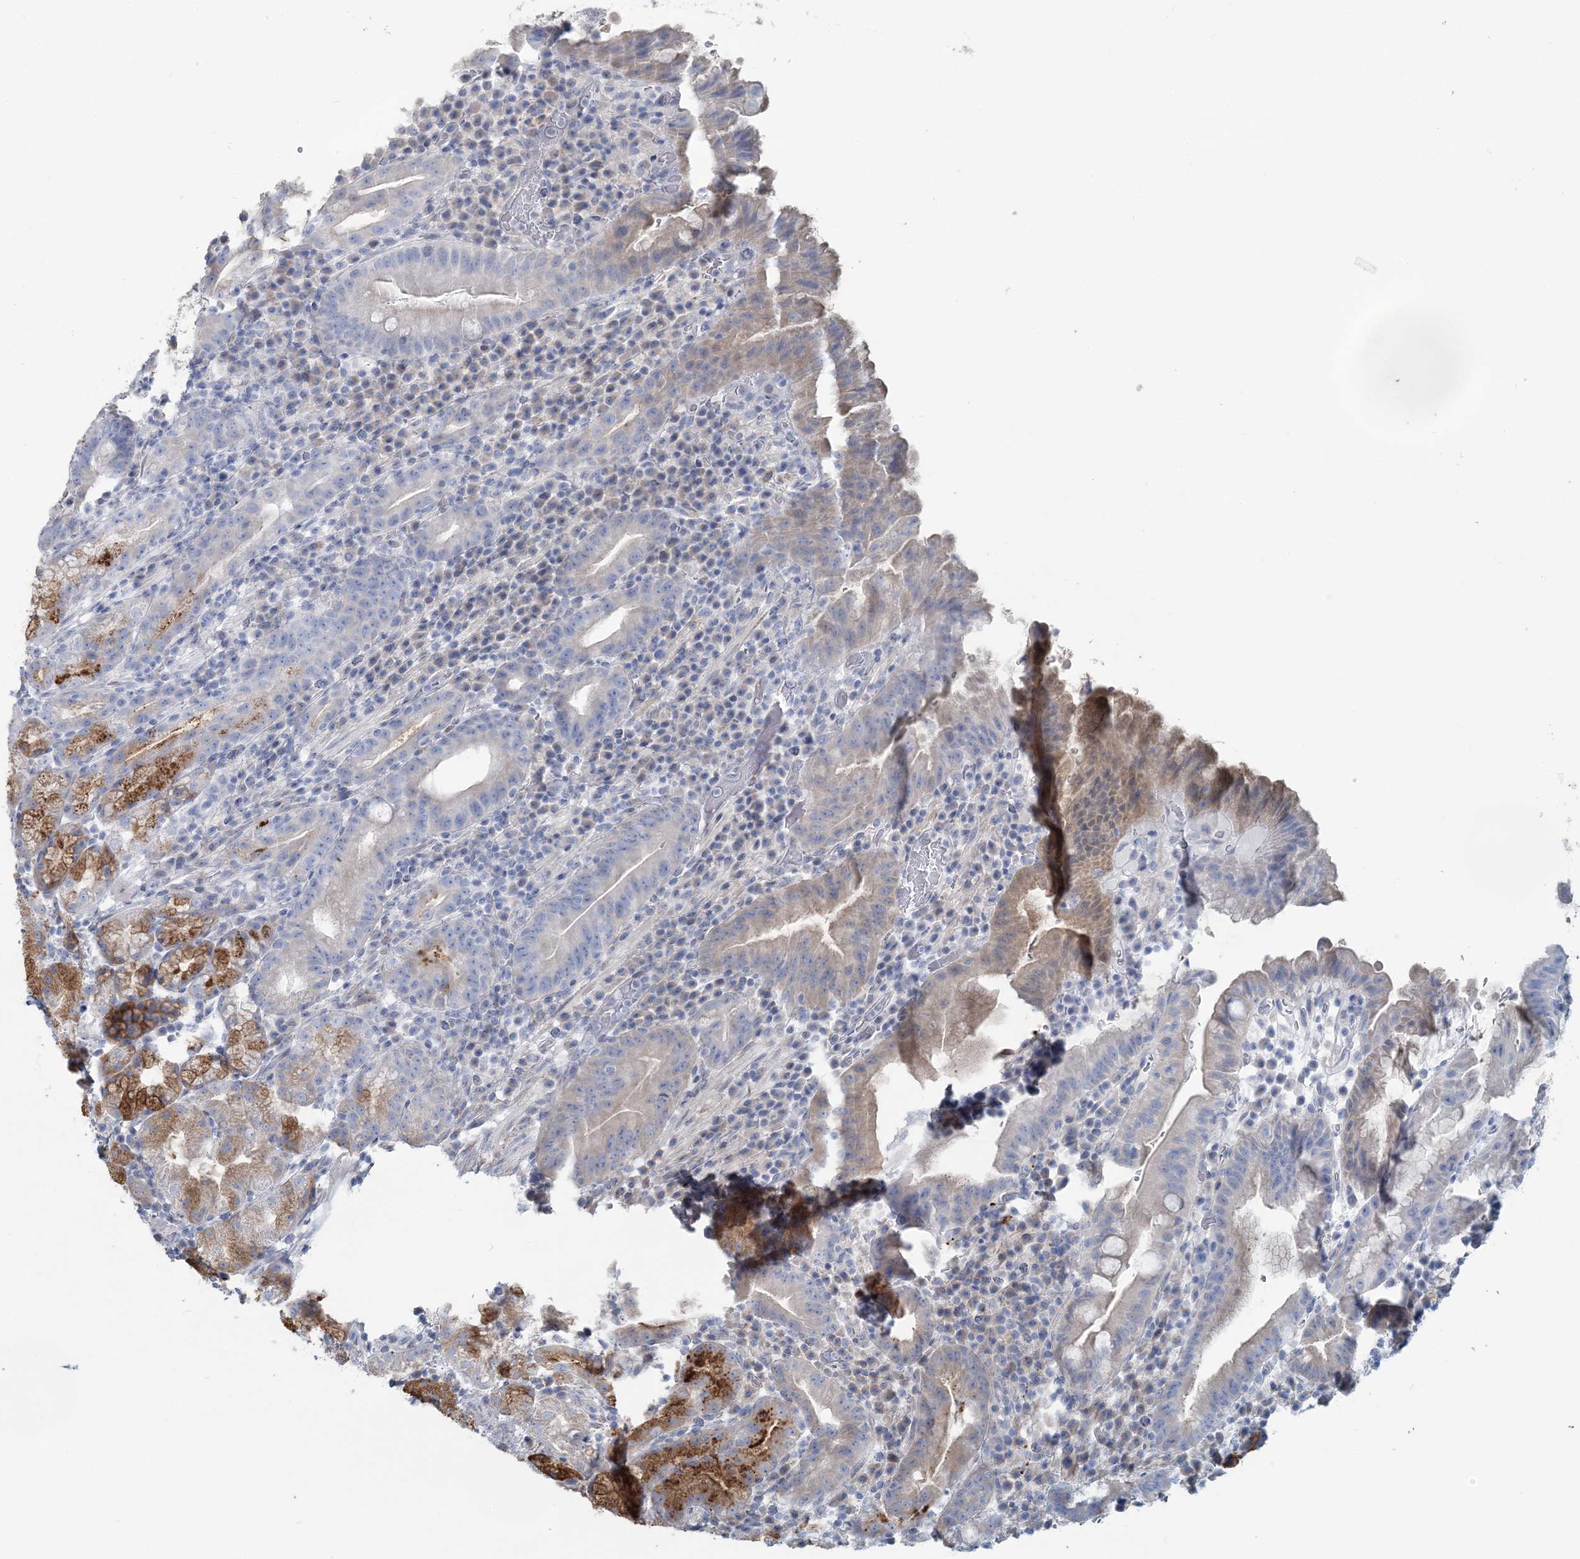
{"staining": {"intensity": "moderate", "quantity": "<25%", "location": "cytoplasmic/membranous"}, "tissue": "stomach", "cell_type": "Glandular cells", "image_type": "normal", "snomed": [{"axis": "morphology", "description": "Normal tissue, NOS"}, {"axis": "morphology", "description": "Inflammation, NOS"}, {"axis": "topography", "description": "Stomach"}], "caption": "Immunohistochemistry of unremarkable human stomach exhibits low levels of moderate cytoplasmic/membranous positivity in approximately <25% of glandular cells.", "gene": "CMBL", "patient": {"sex": "male", "age": 79}}